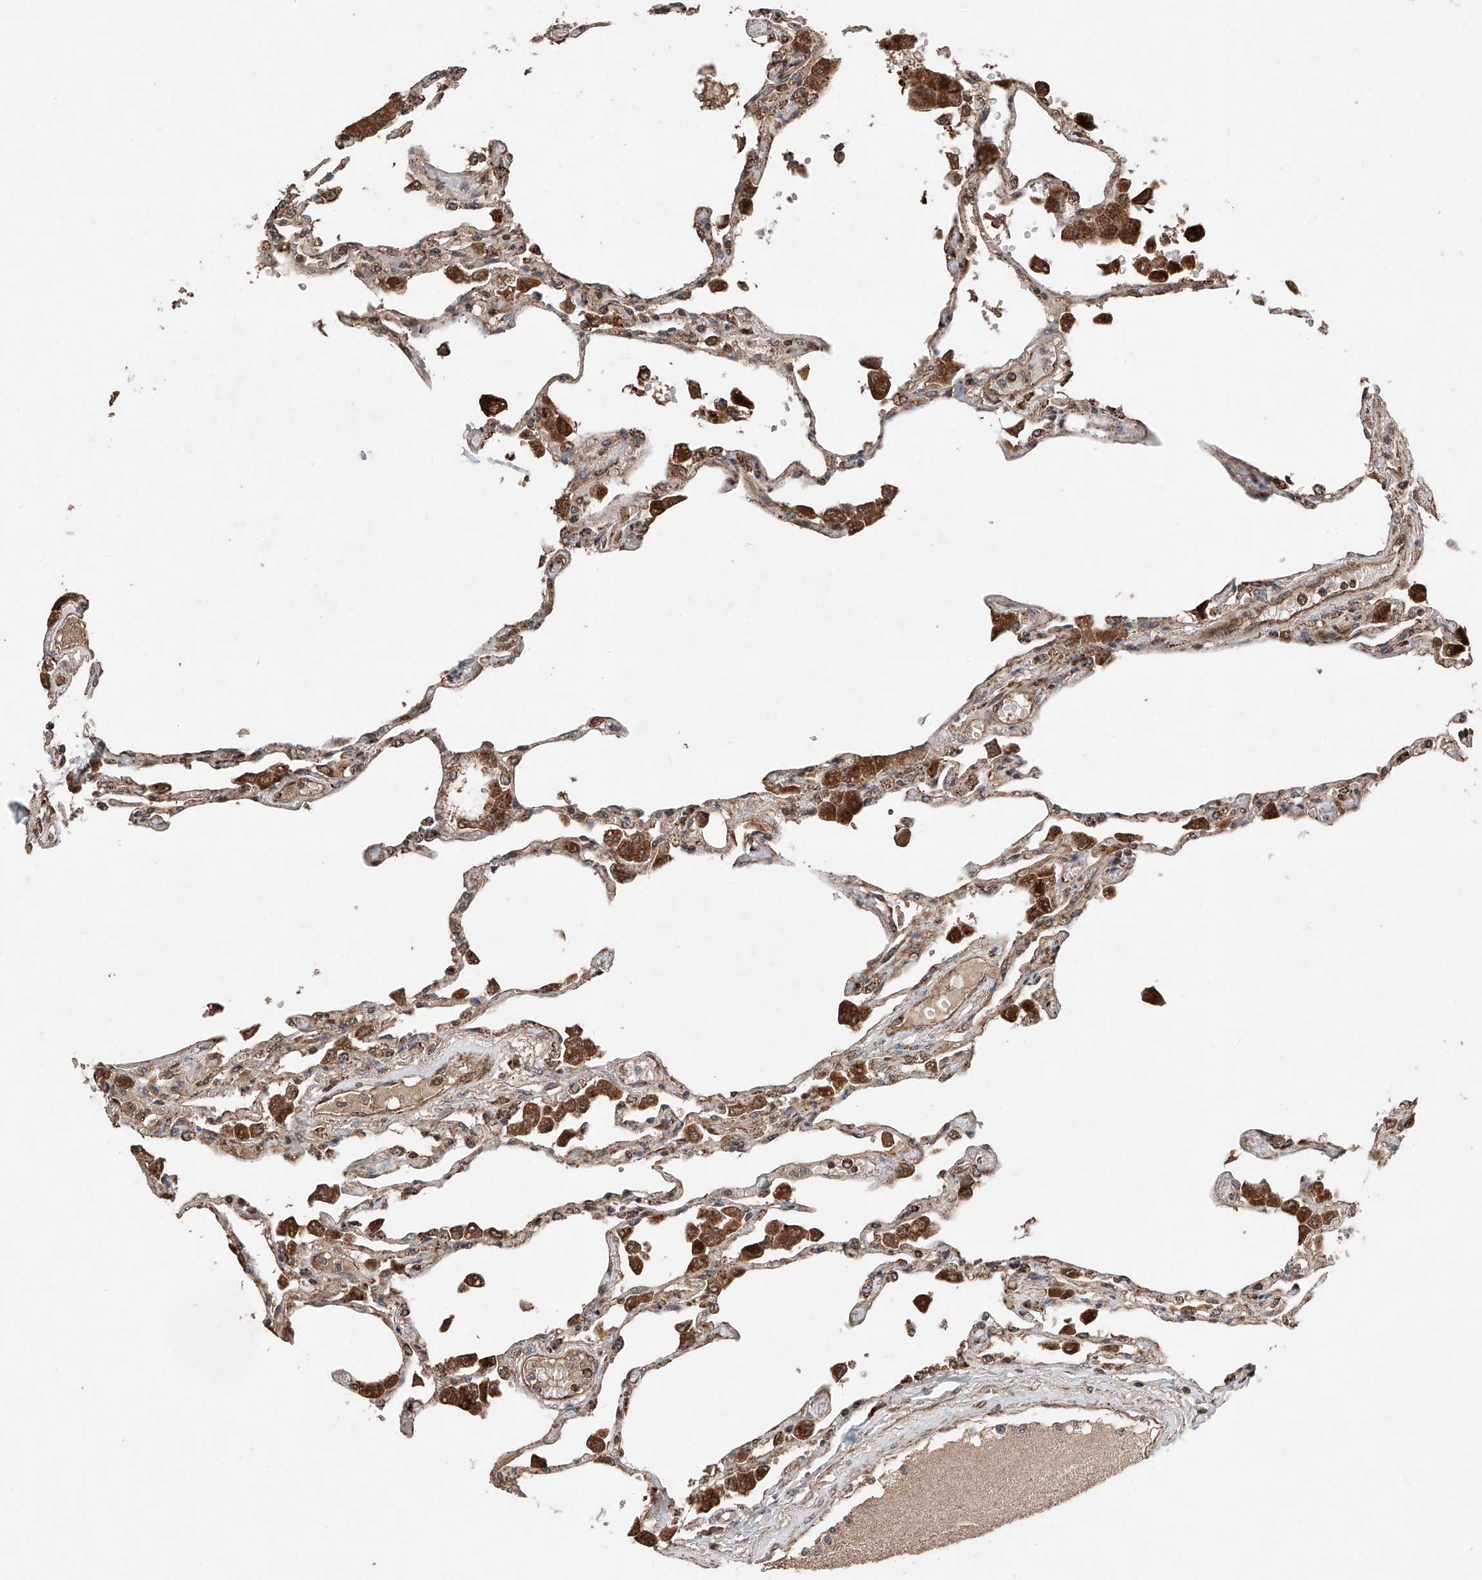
{"staining": {"intensity": "moderate", "quantity": "25%-75%", "location": "cytoplasmic/membranous,nuclear"}, "tissue": "lung", "cell_type": "Alveolar cells", "image_type": "normal", "snomed": [{"axis": "morphology", "description": "Normal tissue, NOS"}, {"axis": "topography", "description": "Bronchus"}, {"axis": "topography", "description": "Lung"}], "caption": "Alveolar cells reveal medium levels of moderate cytoplasmic/membranous,nuclear expression in approximately 25%-75% of cells in unremarkable human lung. The staining is performed using DAB brown chromogen to label protein expression. The nuclei are counter-stained blue using hematoxylin.", "gene": "ZSCAN29", "patient": {"sex": "female", "age": 49}}